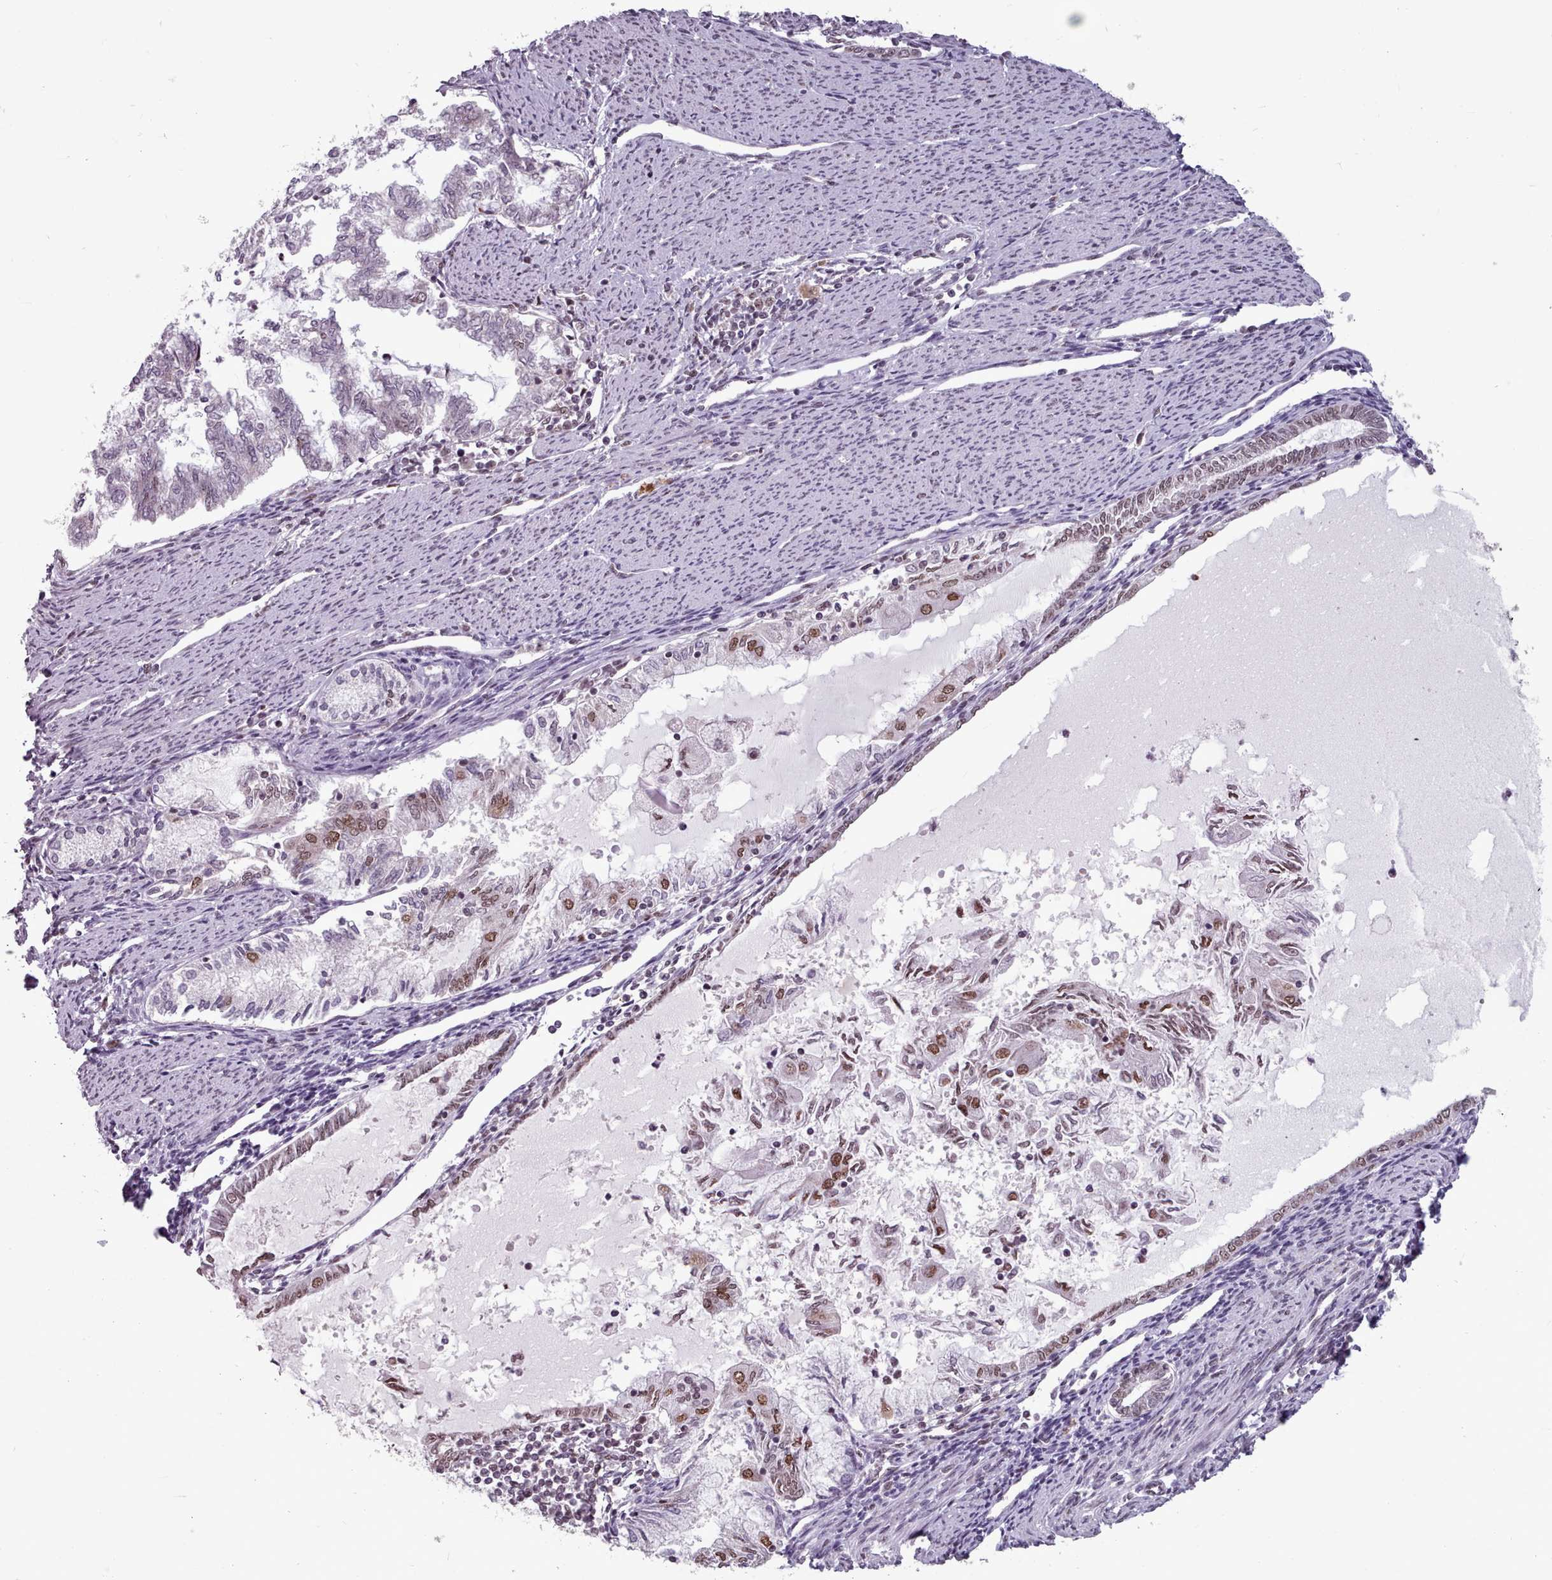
{"staining": {"intensity": "moderate", "quantity": "<25%", "location": "nuclear"}, "tissue": "endometrial cancer", "cell_type": "Tumor cells", "image_type": "cancer", "snomed": [{"axis": "morphology", "description": "Adenocarcinoma, NOS"}, {"axis": "topography", "description": "Endometrium"}], "caption": "Immunohistochemistry image of neoplastic tissue: endometrial adenocarcinoma stained using immunohistochemistry demonstrates low levels of moderate protein expression localized specifically in the nuclear of tumor cells, appearing as a nuclear brown color.", "gene": "SRRM1", "patient": {"sex": "female", "age": 79}}